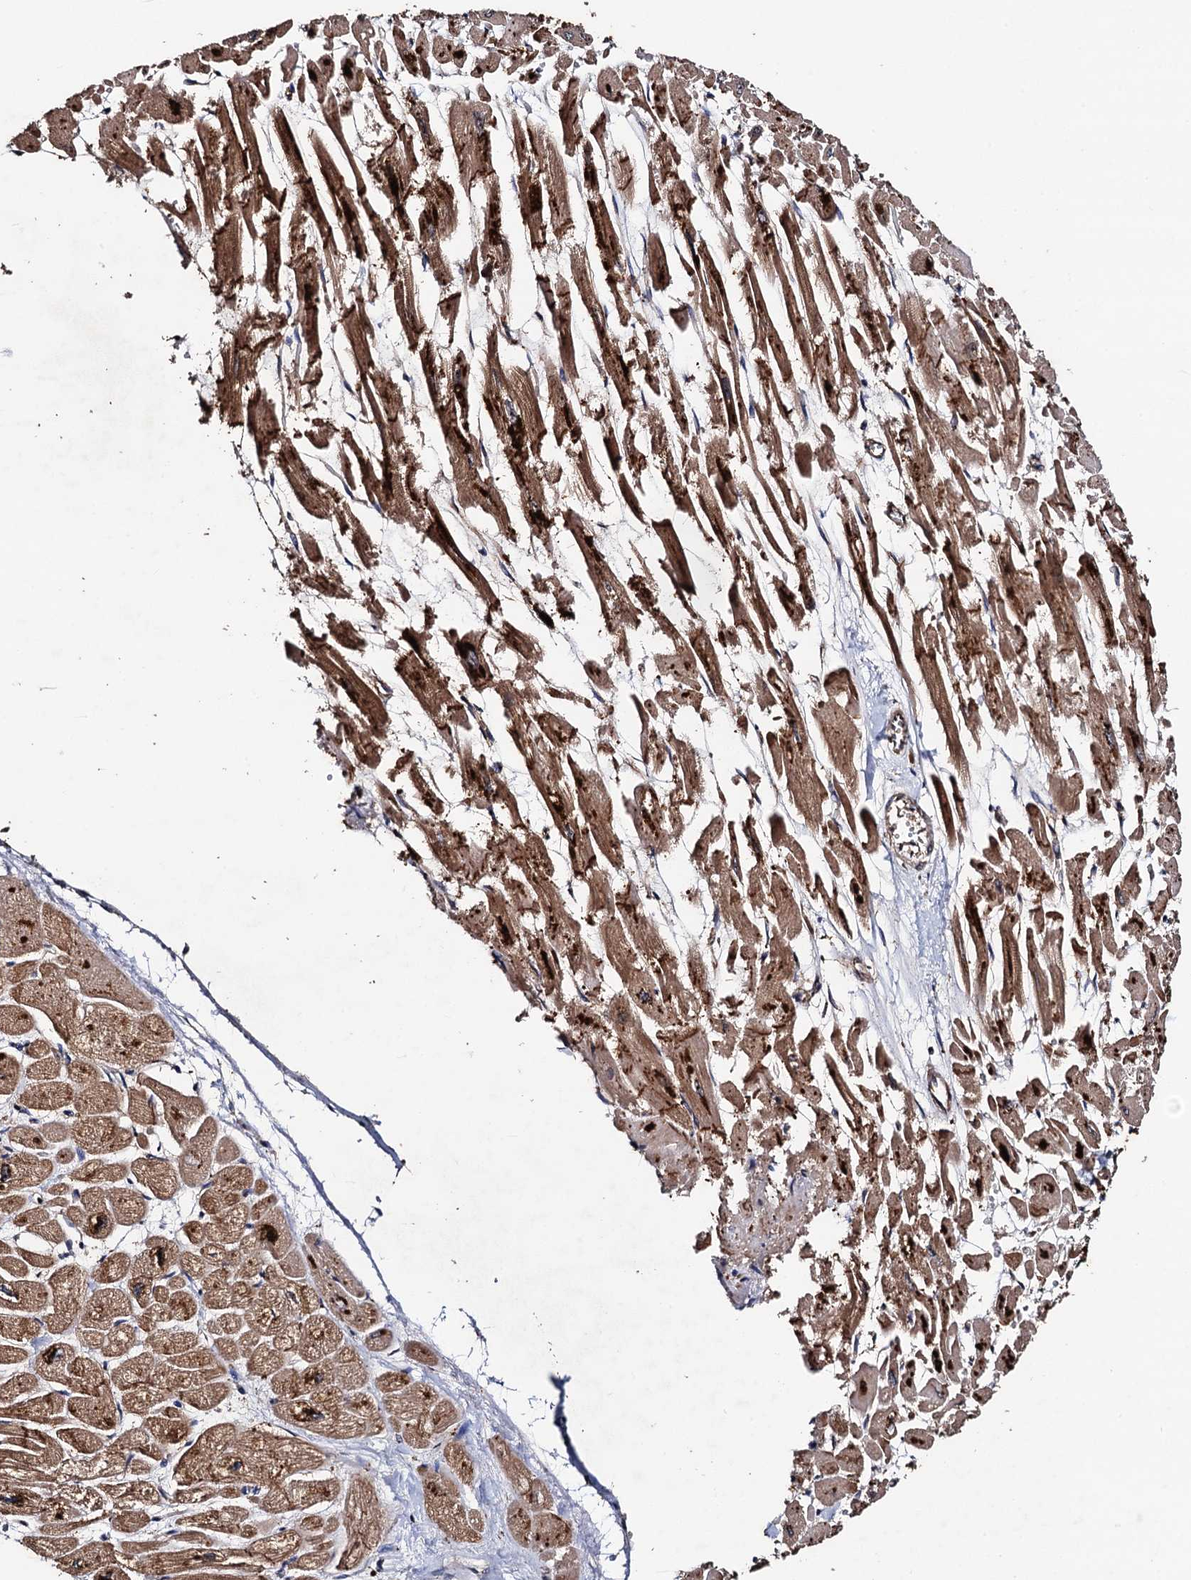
{"staining": {"intensity": "strong", "quantity": "25%-75%", "location": "cytoplasmic/membranous"}, "tissue": "heart muscle", "cell_type": "Cardiomyocytes", "image_type": "normal", "snomed": [{"axis": "morphology", "description": "Normal tissue, NOS"}, {"axis": "topography", "description": "Heart"}], "caption": "A brown stain labels strong cytoplasmic/membranous expression of a protein in cardiomyocytes of normal human heart muscle. Nuclei are stained in blue.", "gene": "PPTC7", "patient": {"sex": "male", "age": 54}}